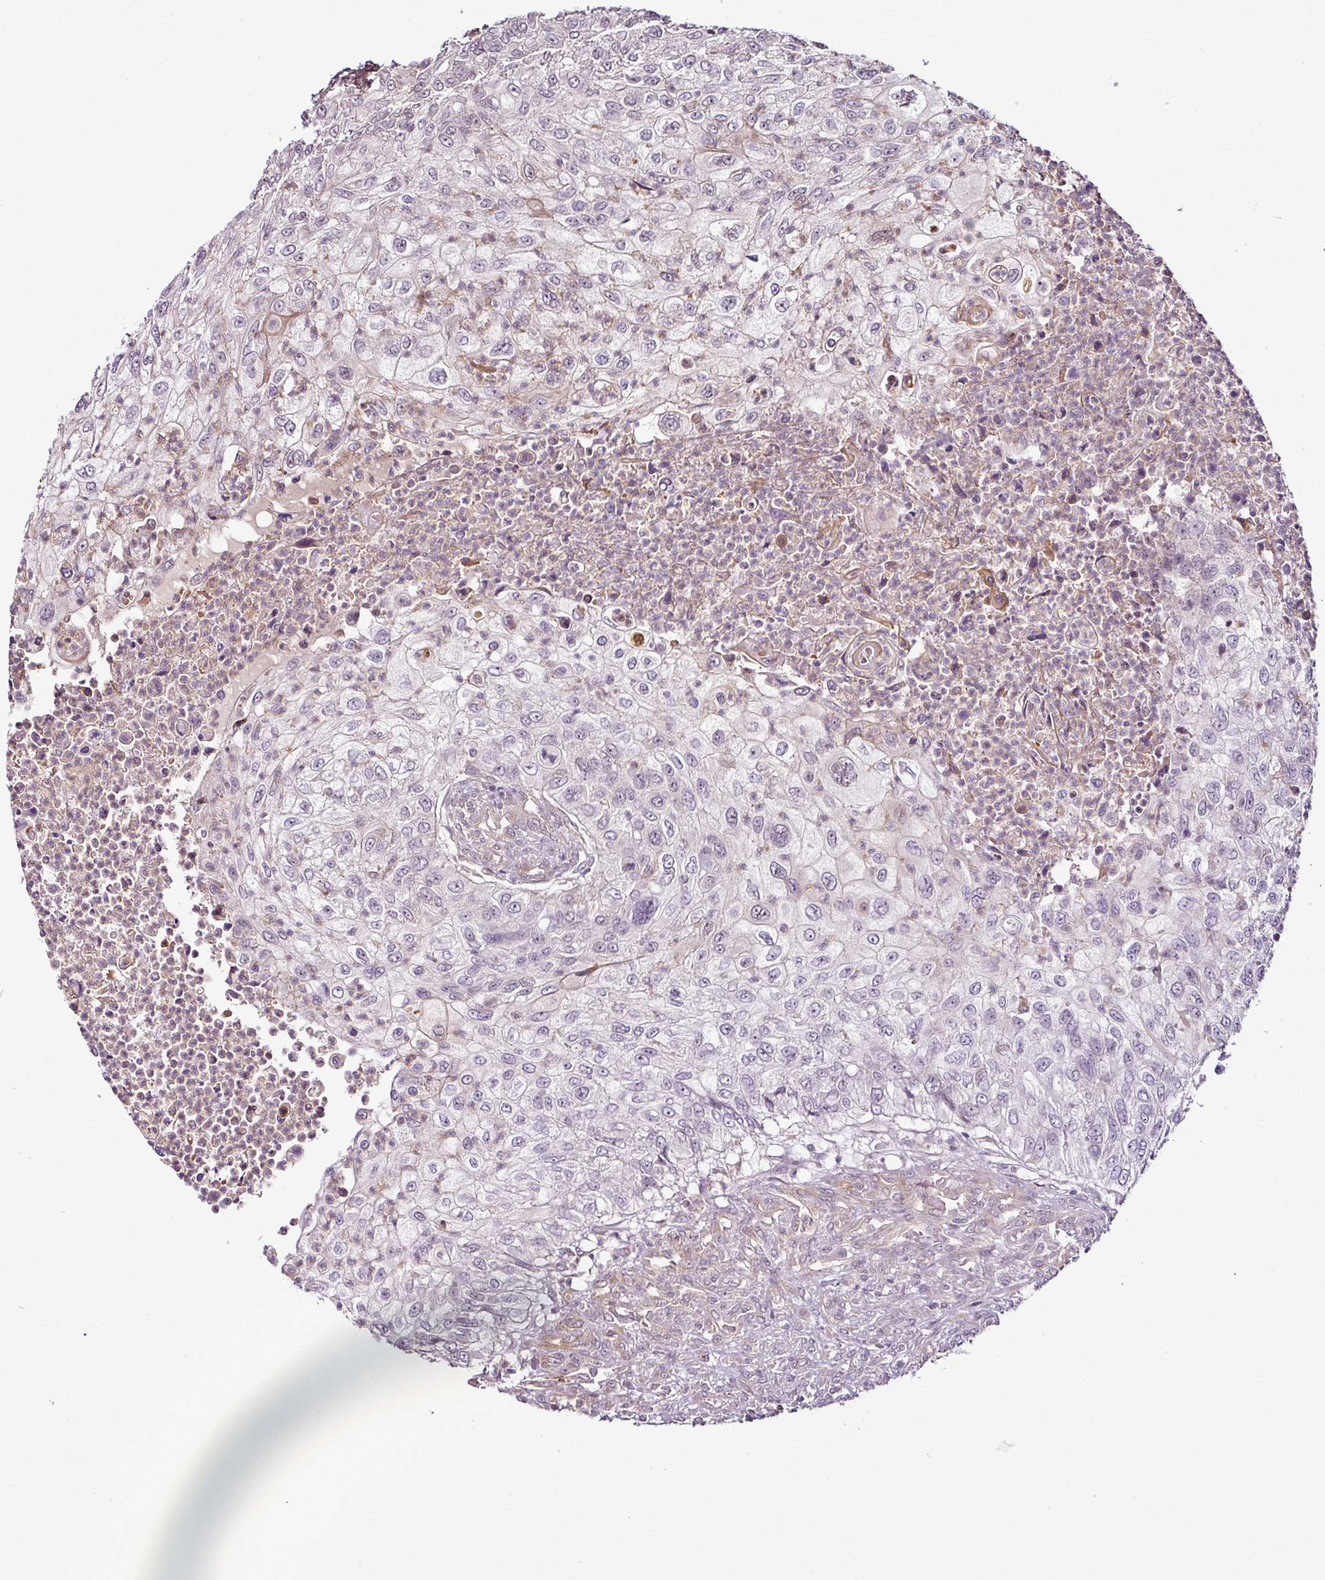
{"staining": {"intensity": "negative", "quantity": "none", "location": "none"}, "tissue": "urothelial cancer", "cell_type": "Tumor cells", "image_type": "cancer", "snomed": [{"axis": "morphology", "description": "Urothelial carcinoma, High grade"}, {"axis": "topography", "description": "Urinary bladder"}], "caption": "IHC of human urothelial cancer demonstrates no positivity in tumor cells.", "gene": "DCAF13", "patient": {"sex": "female", "age": 60}}